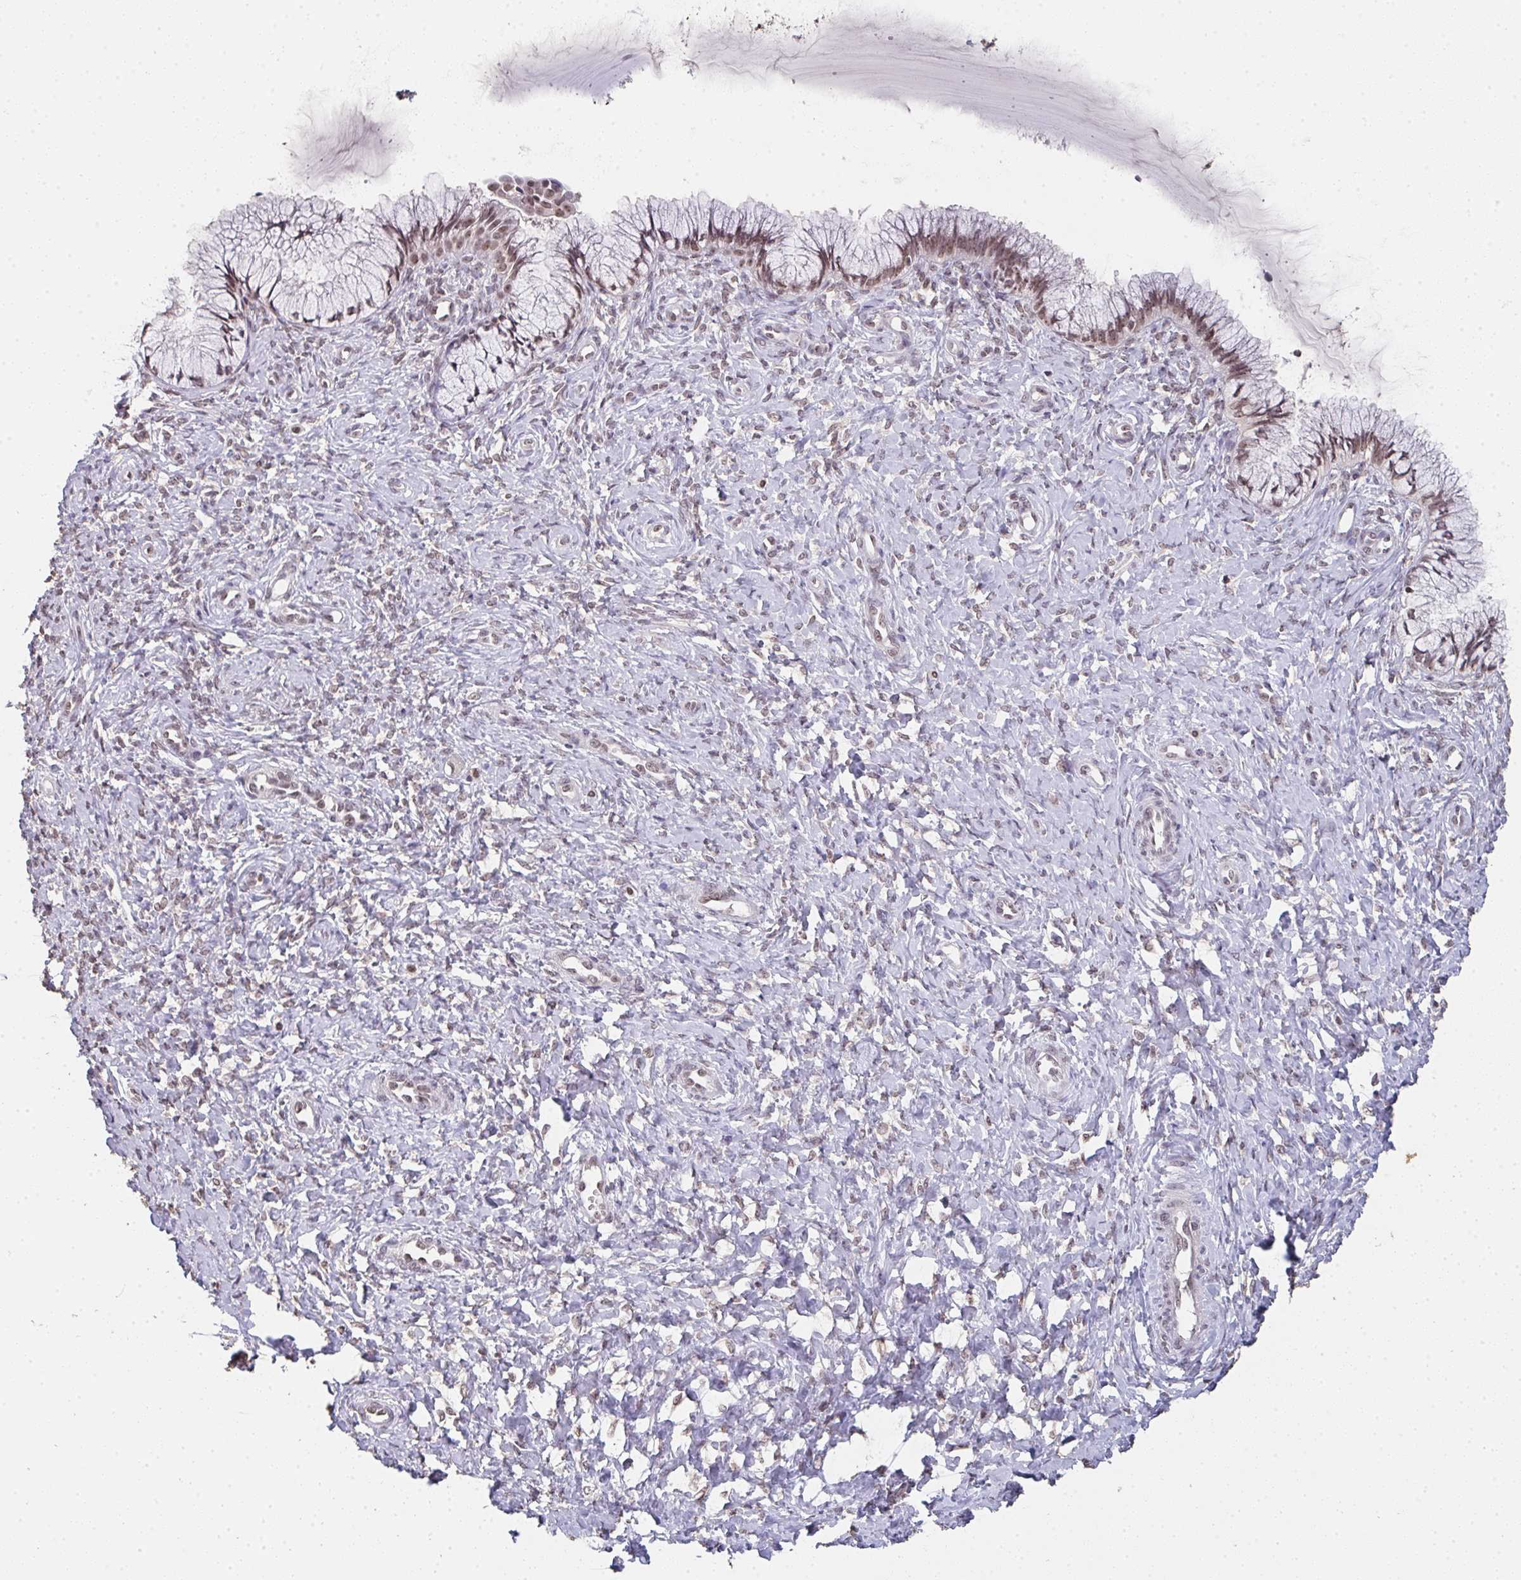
{"staining": {"intensity": "moderate", "quantity": ">75%", "location": "nuclear"}, "tissue": "cervix", "cell_type": "Glandular cells", "image_type": "normal", "snomed": [{"axis": "morphology", "description": "Normal tissue, NOS"}, {"axis": "topography", "description": "Cervix"}], "caption": "Immunohistochemical staining of benign human cervix shows medium levels of moderate nuclear positivity in about >75% of glandular cells.", "gene": "DKC1", "patient": {"sex": "female", "age": 37}}